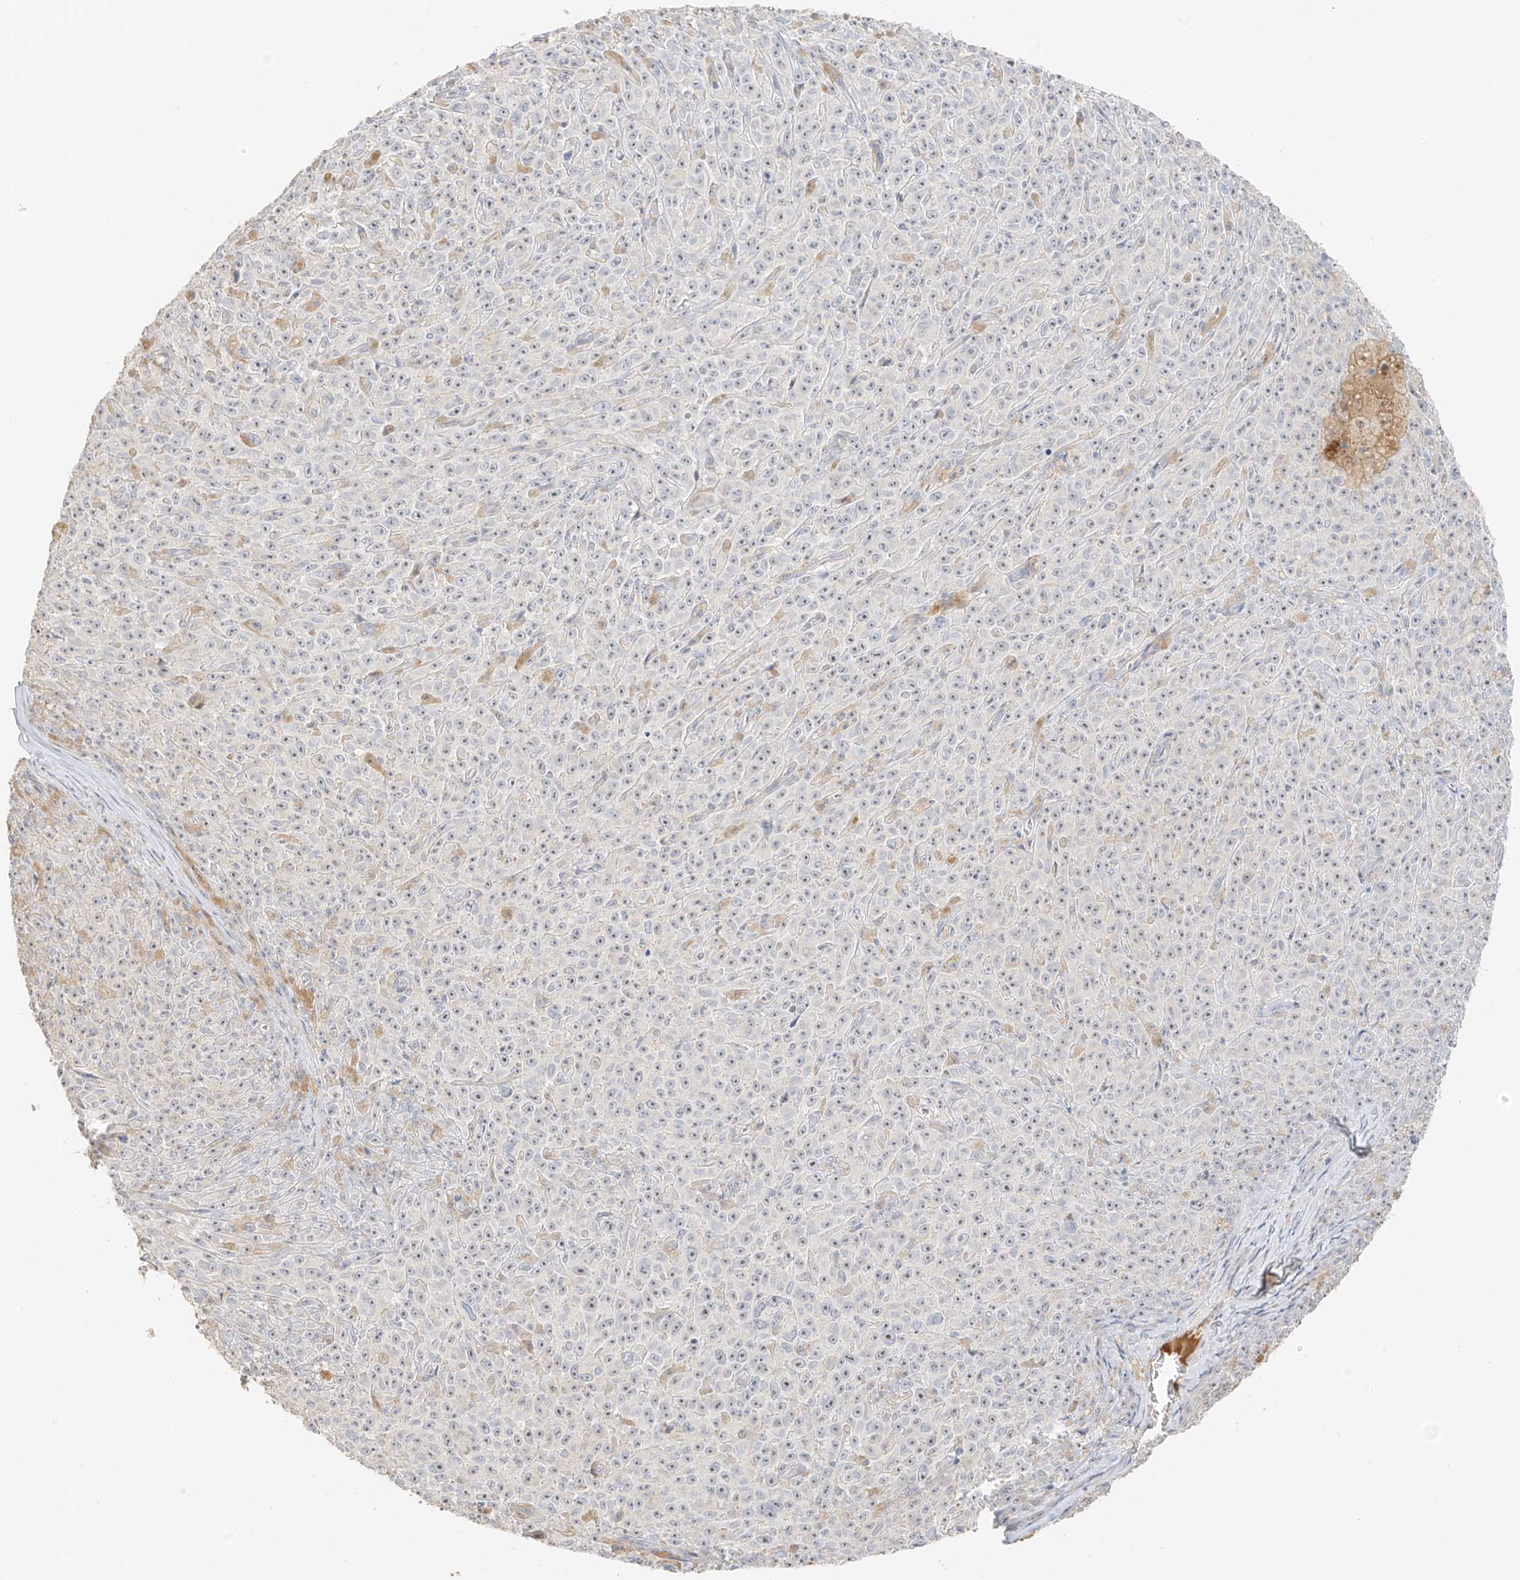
{"staining": {"intensity": "weak", "quantity": ">75%", "location": "nuclear"}, "tissue": "melanoma", "cell_type": "Tumor cells", "image_type": "cancer", "snomed": [{"axis": "morphology", "description": "Malignant melanoma, NOS"}, {"axis": "topography", "description": "Skin"}], "caption": "Immunohistochemical staining of human malignant melanoma reveals low levels of weak nuclear positivity in about >75% of tumor cells. The staining is performed using DAB (3,3'-diaminobenzidine) brown chromogen to label protein expression. The nuclei are counter-stained blue using hematoxylin.", "gene": "ZBTB41", "patient": {"sex": "female", "age": 82}}